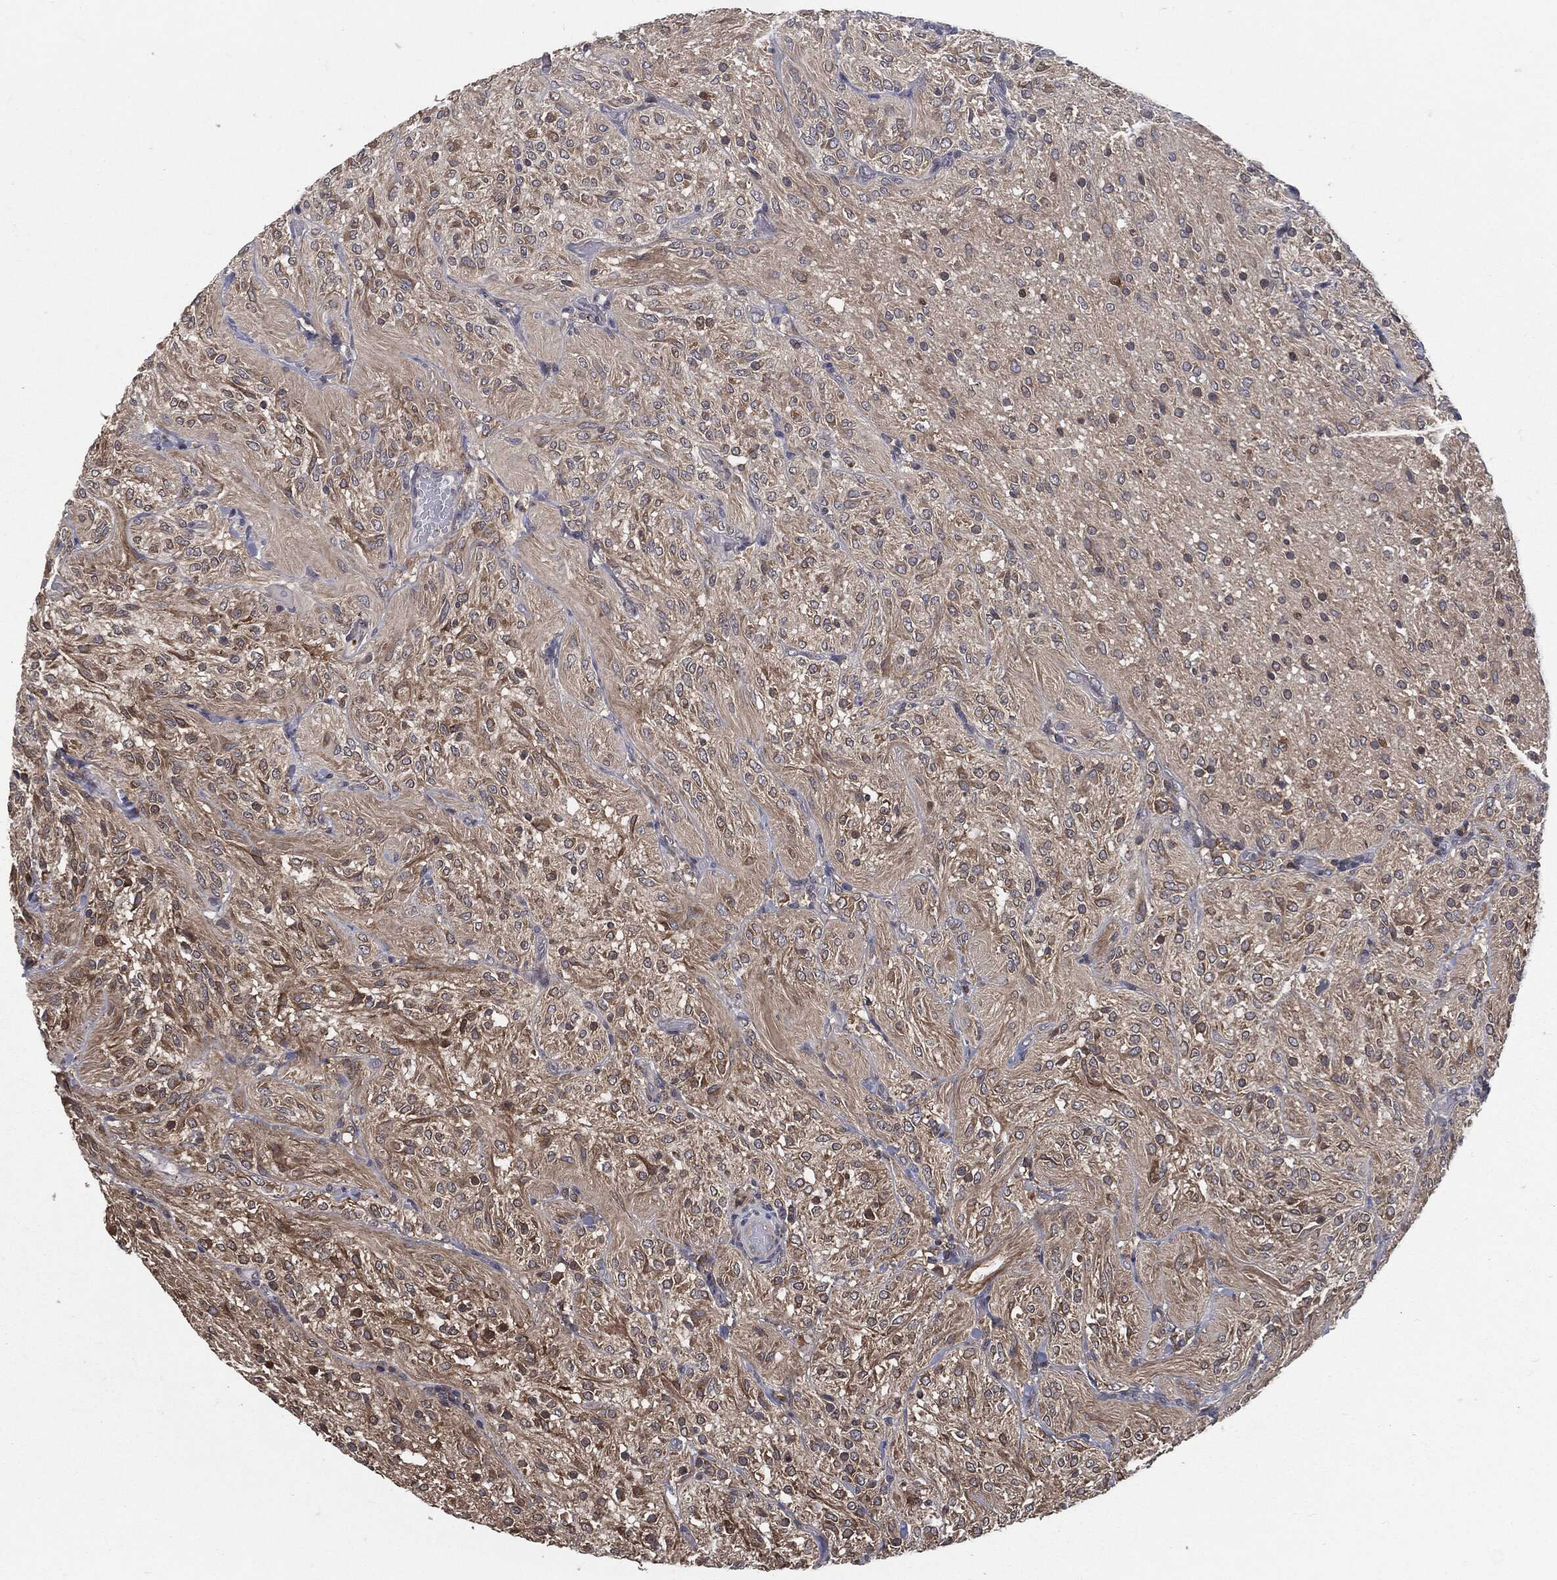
{"staining": {"intensity": "weak", "quantity": "<25%", "location": "cytoplasmic/membranous"}, "tissue": "glioma", "cell_type": "Tumor cells", "image_type": "cancer", "snomed": [{"axis": "morphology", "description": "Glioma, malignant, Low grade"}, {"axis": "topography", "description": "Brain"}], "caption": "Tumor cells show no significant protein positivity in malignant glioma (low-grade).", "gene": "PRDX4", "patient": {"sex": "male", "age": 3}}